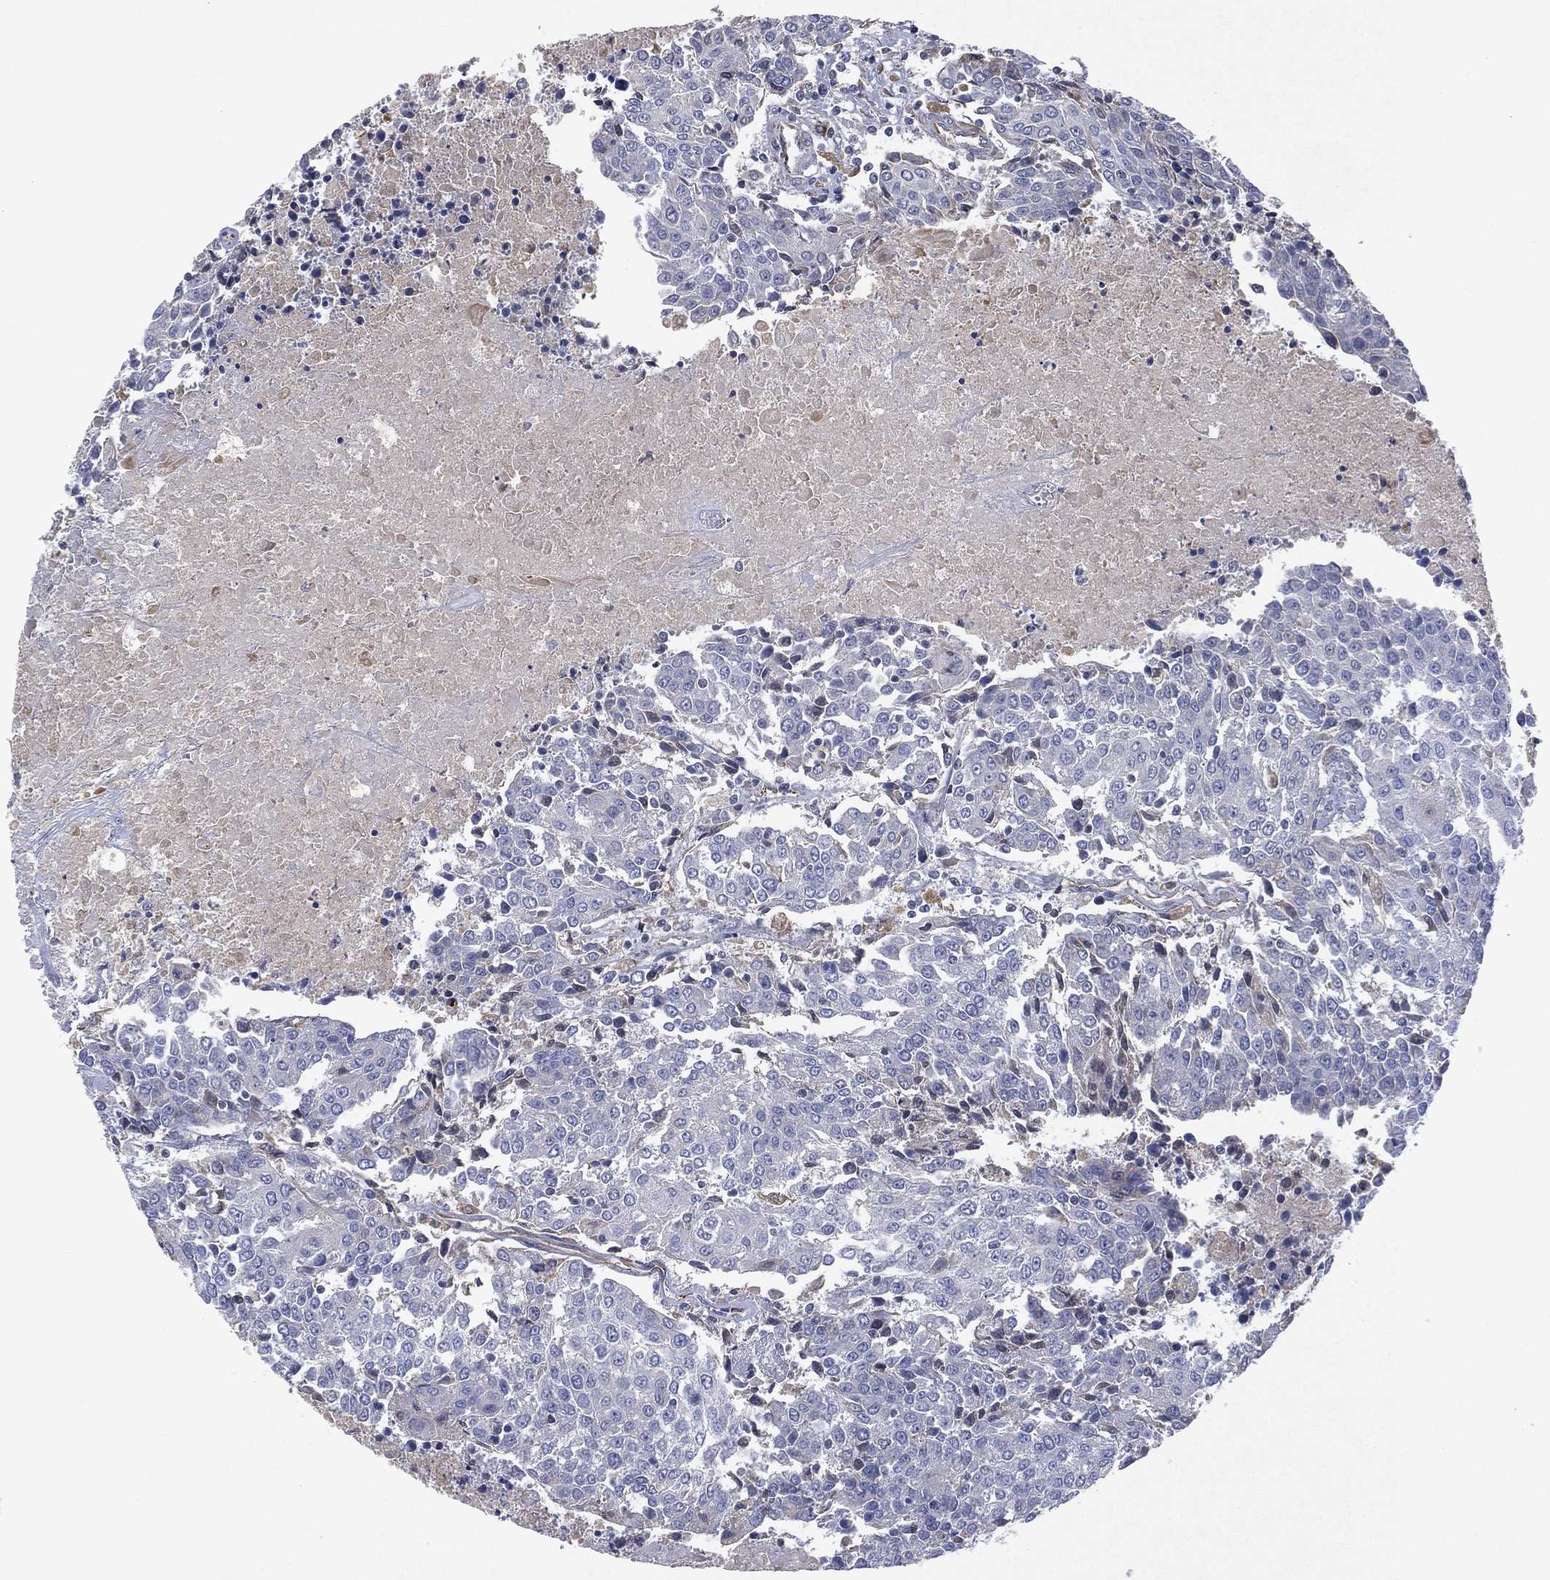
{"staining": {"intensity": "negative", "quantity": "none", "location": "none"}, "tissue": "urothelial cancer", "cell_type": "Tumor cells", "image_type": "cancer", "snomed": [{"axis": "morphology", "description": "Urothelial carcinoma, High grade"}, {"axis": "topography", "description": "Urinary bladder"}], "caption": "Protein analysis of urothelial cancer exhibits no significant expression in tumor cells. (Brightfield microscopy of DAB (3,3'-diaminobenzidine) immunohistochemistry (IHC) at high magnification).", "gene": "FLI1", "patient": {"sex": "female", "age": 85}}